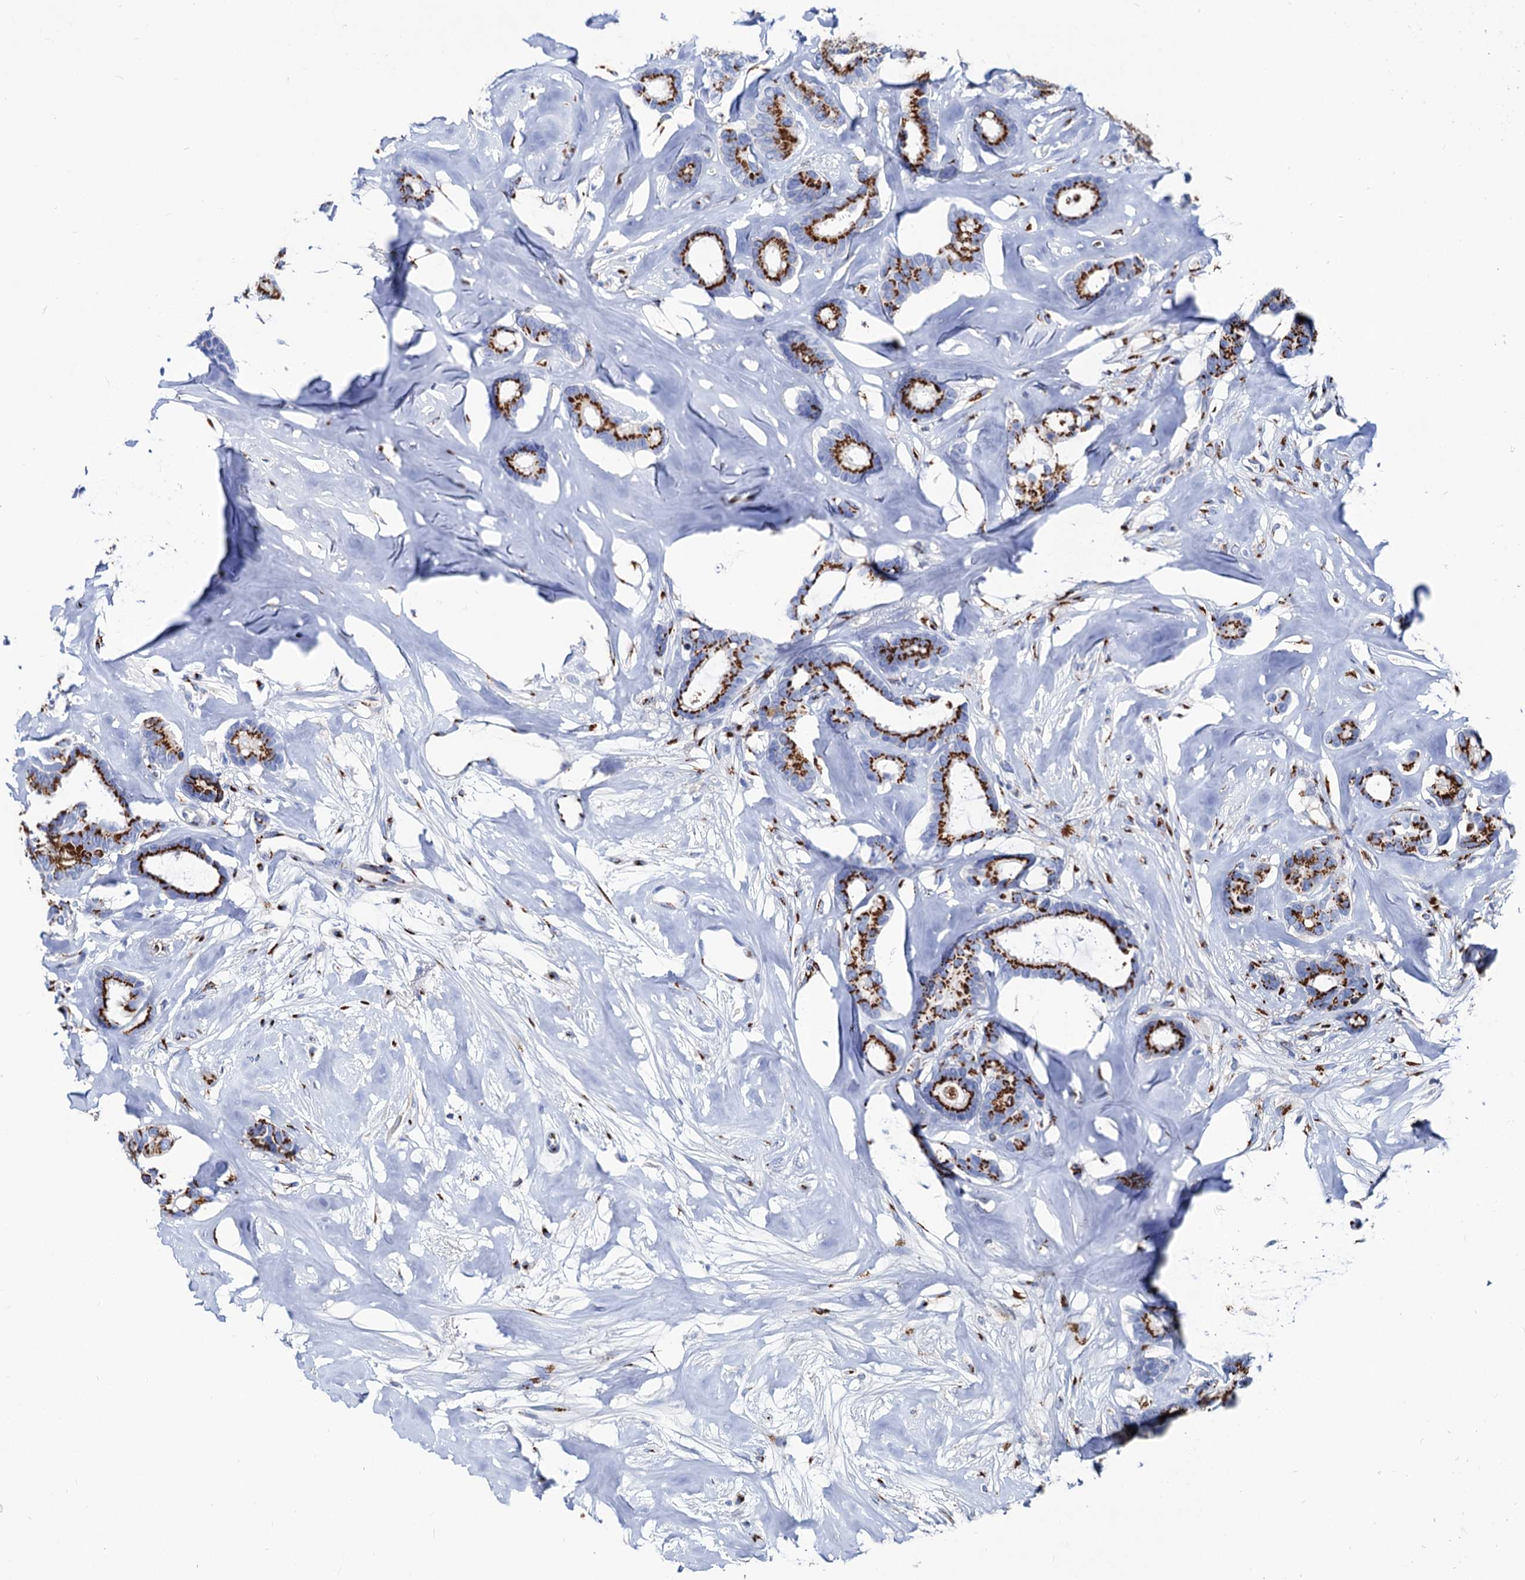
{"staining": {"intensity": "strong", "quantity": ">75%", "location": "cytoplasmic/membranous"}, "tissue": "breast cancer", "cell_type": "Tumor cells", "image_type": "cancer", "snomed": [{"axis": "morphology", "description": "Duct carcinoma"}, {"axis": "topography", "description": "Breast"}], "caption": "A brown stain highlights strong cytoplasmic/membranous positivity of a protein in human breast cancer (intraductal carcinoma) tumor cells.", "gene": "TM9SF3", "patient": {"sex": "female", "age": 87}}